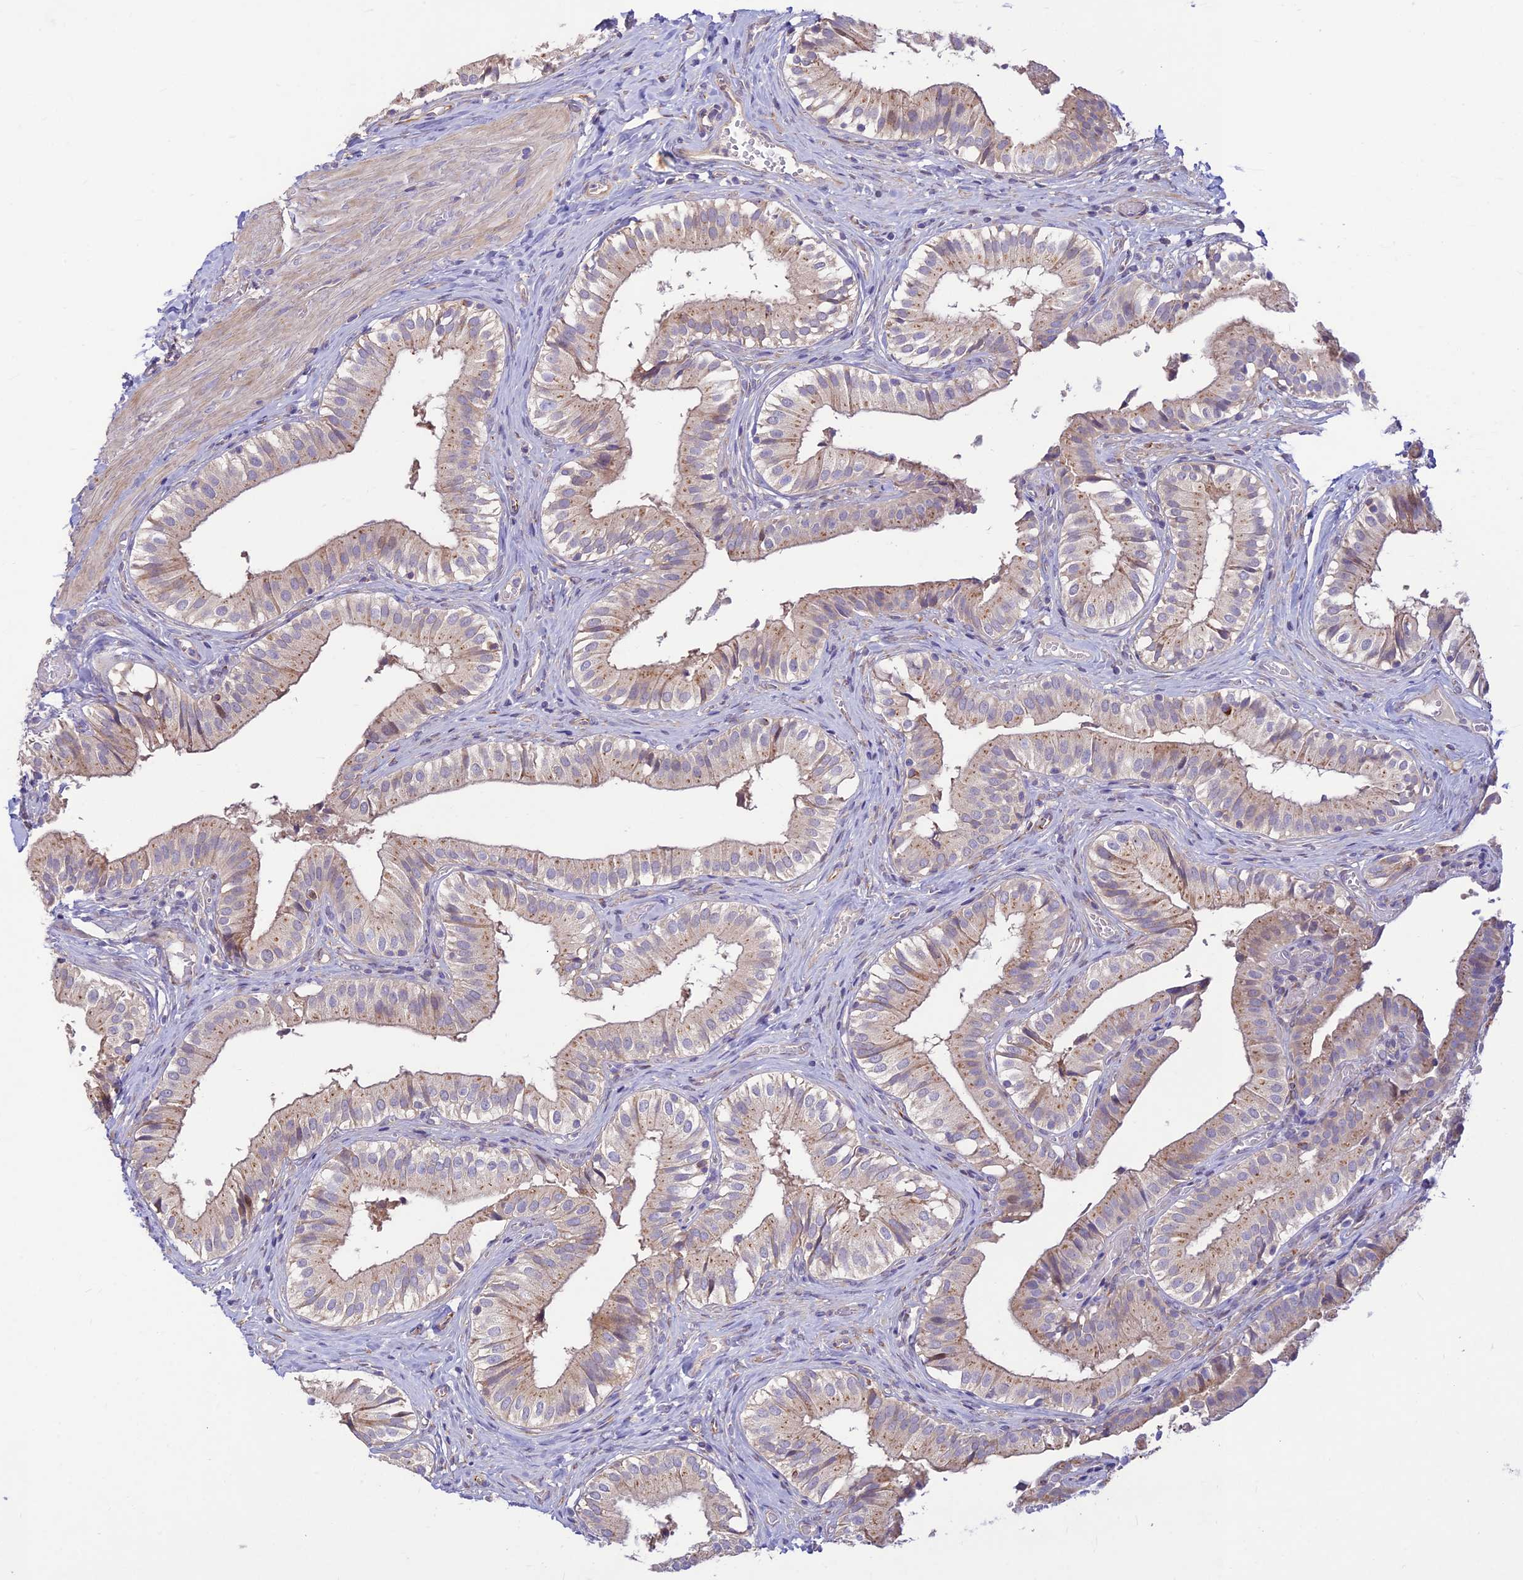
{"staining": {"intensity": "moderate", "quantity": "25%-75%", "location": "cytoplasmic/membranous"}, "tissue": "gallbladder", "cell_type": "Glandular cells", "image_type": "normal", "snomed": [{"axis": "morphology", "description": "Normal tissue, NOS"}, {"axis": "topography", "description": "Gallbladder"}], "caption": "Immunohistochemistry (IHC) photomicrograph of unremarkable gallbladder stained for a protein (brown), which shows medium levels of moderate cytoplasmic/membranous expression in approximately 25%-75% of glandular cells.", "gene": "ST8SIA5", "patient": {"sex": "female", "age": 47}}